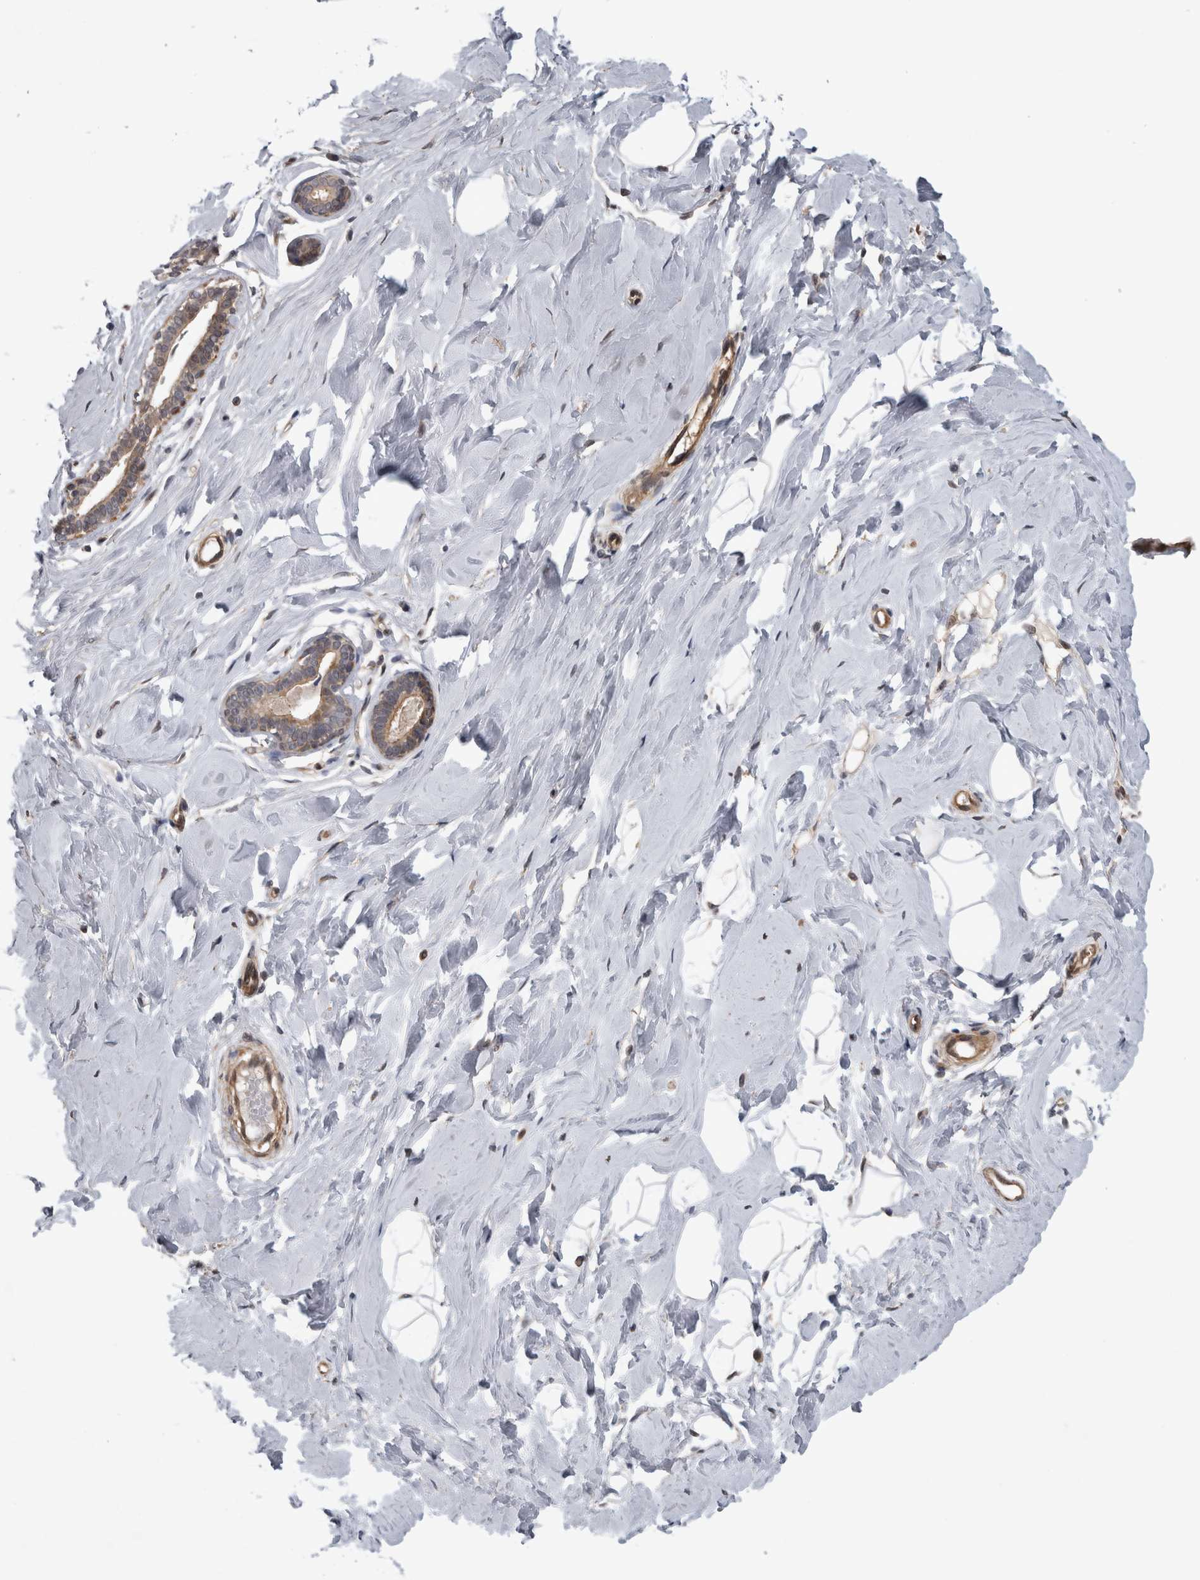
{"staining": {"intensity": "negative", "quantity": "none", "location": "none"}, "tissue": "breast", "cell_type": "Adipocytes", "image_type": "normal", "snomed": [{"axis": "morphology", "description": "Normal tissue, NOS"}, {"axis": "topography", "description": "Breast"}], "caption": "IHC histopathology image of benign human breast stained for a protein (brown), which shows no positivity in adipocytes.", "gene": "NAPRT", "patient": {"sex": "female", "age": 23}}